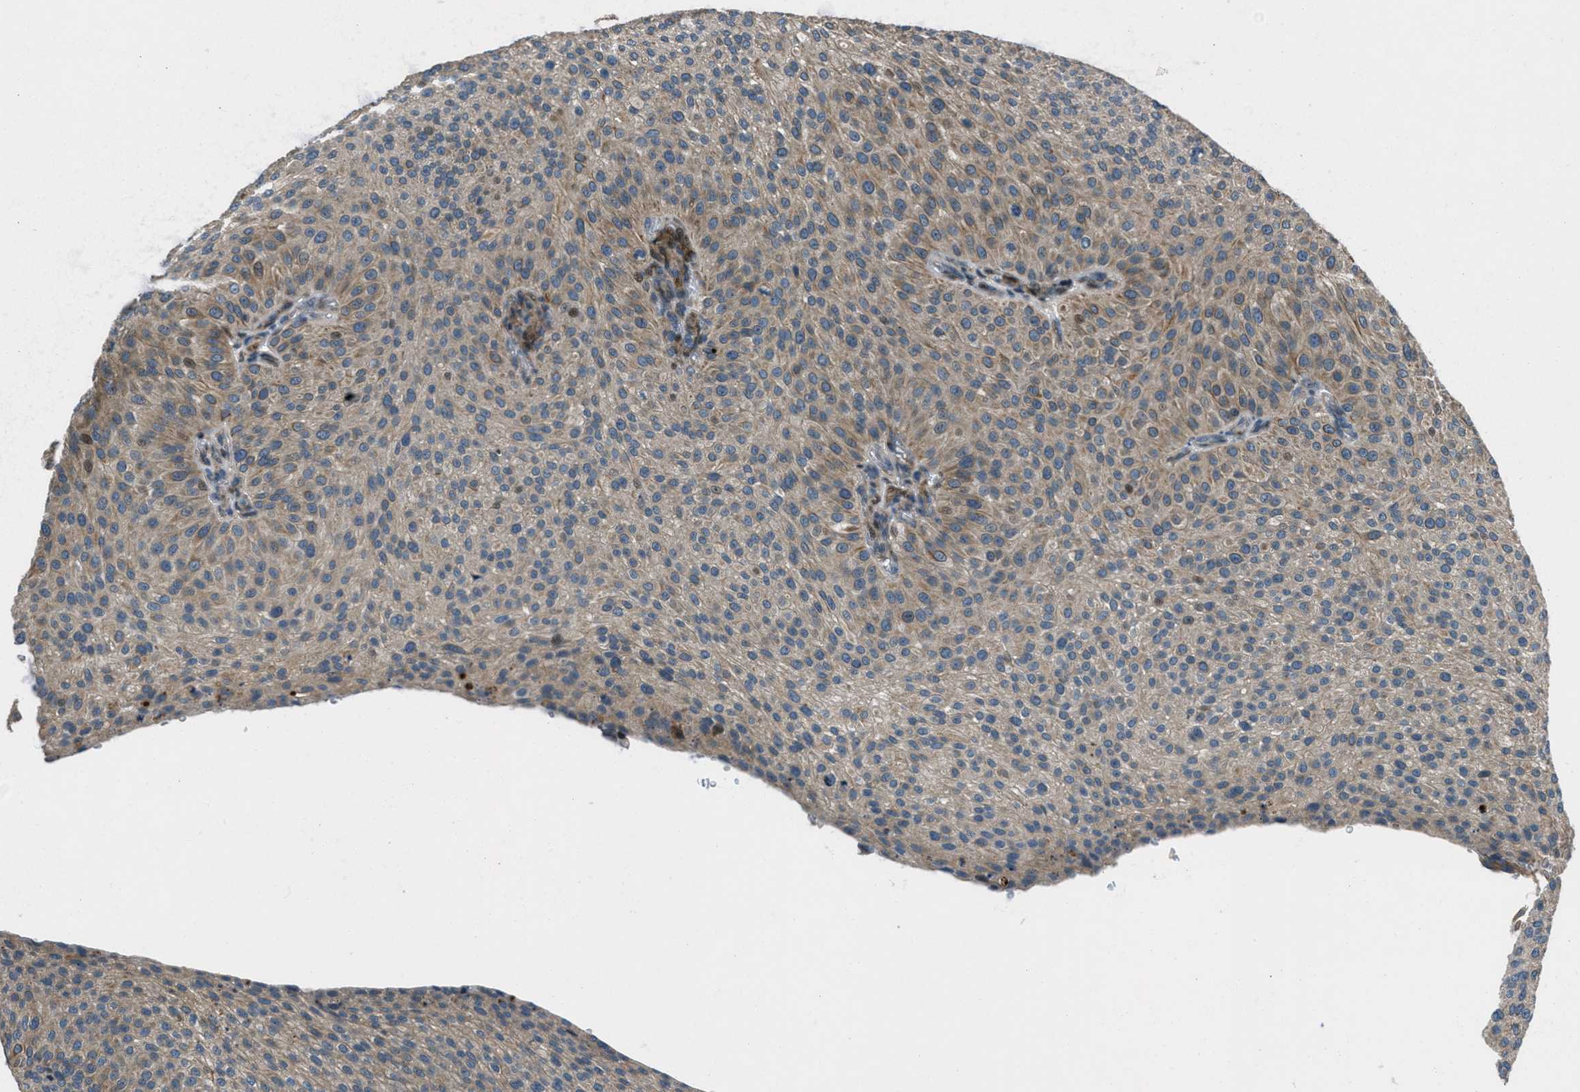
{"staining": {"intensity": "weak", "quantity": ">75%", "location": "cytoplasmic/membranous"}, "tissue": "urothelial cancer", "cell_type": "Tumor cells", "image_type": "cancer", "snomed": [{"axis": "morphology", "description": "Urothelial carcinoma, Low grade"}, {"axis": "topography", "description": "Smooth muscle"}, {"axis": "topography", "description": "Urinary bladder"}], "caption": "This histopathology image displays IHC staining of human urothelial cancer, with low weak cytoplasmic/membranous staining in about >75% of tumor cells.", "gene": "CLEC2D", "patient": {"sex": "male", "age": 60}}